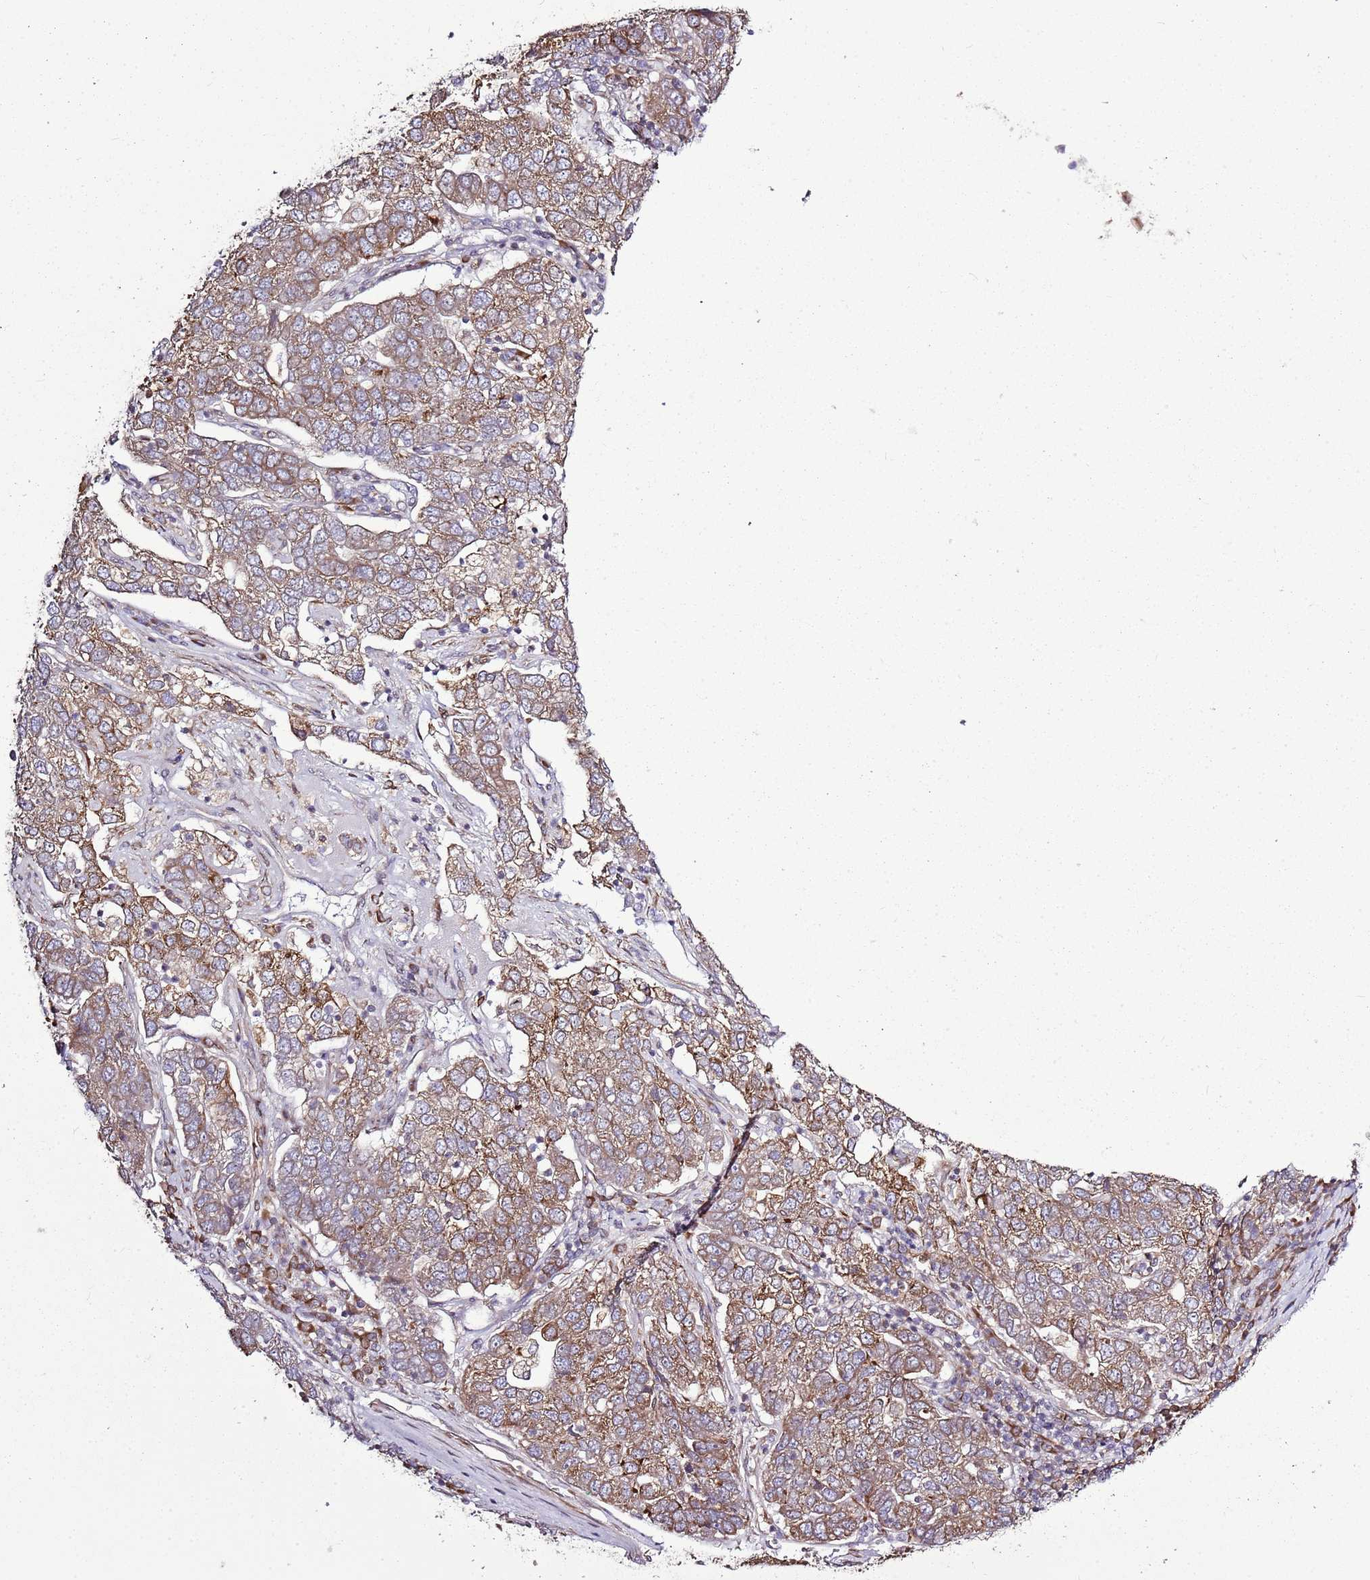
{"staining": {"intensity": "moderate", "quantity": ">75%", "location": "cytoplasmic/membranous"}, "tissue": "pancreatic cancer", "cell_type": "Tumor cells", "image_type": "cancer", "snomed": [{"axis": "morphology", "description": "Adenocarcinoma, NOS"}, {"axis": "topography", "description": "Pancreas"}], "caption": "Pancreatic adenocarcinoma tissue shows moderate cytoplasmic/membranous staining in approximately >75% of tumor cells", "gene": "TMED10", "patient": {"sex": "female", "age": 61}}